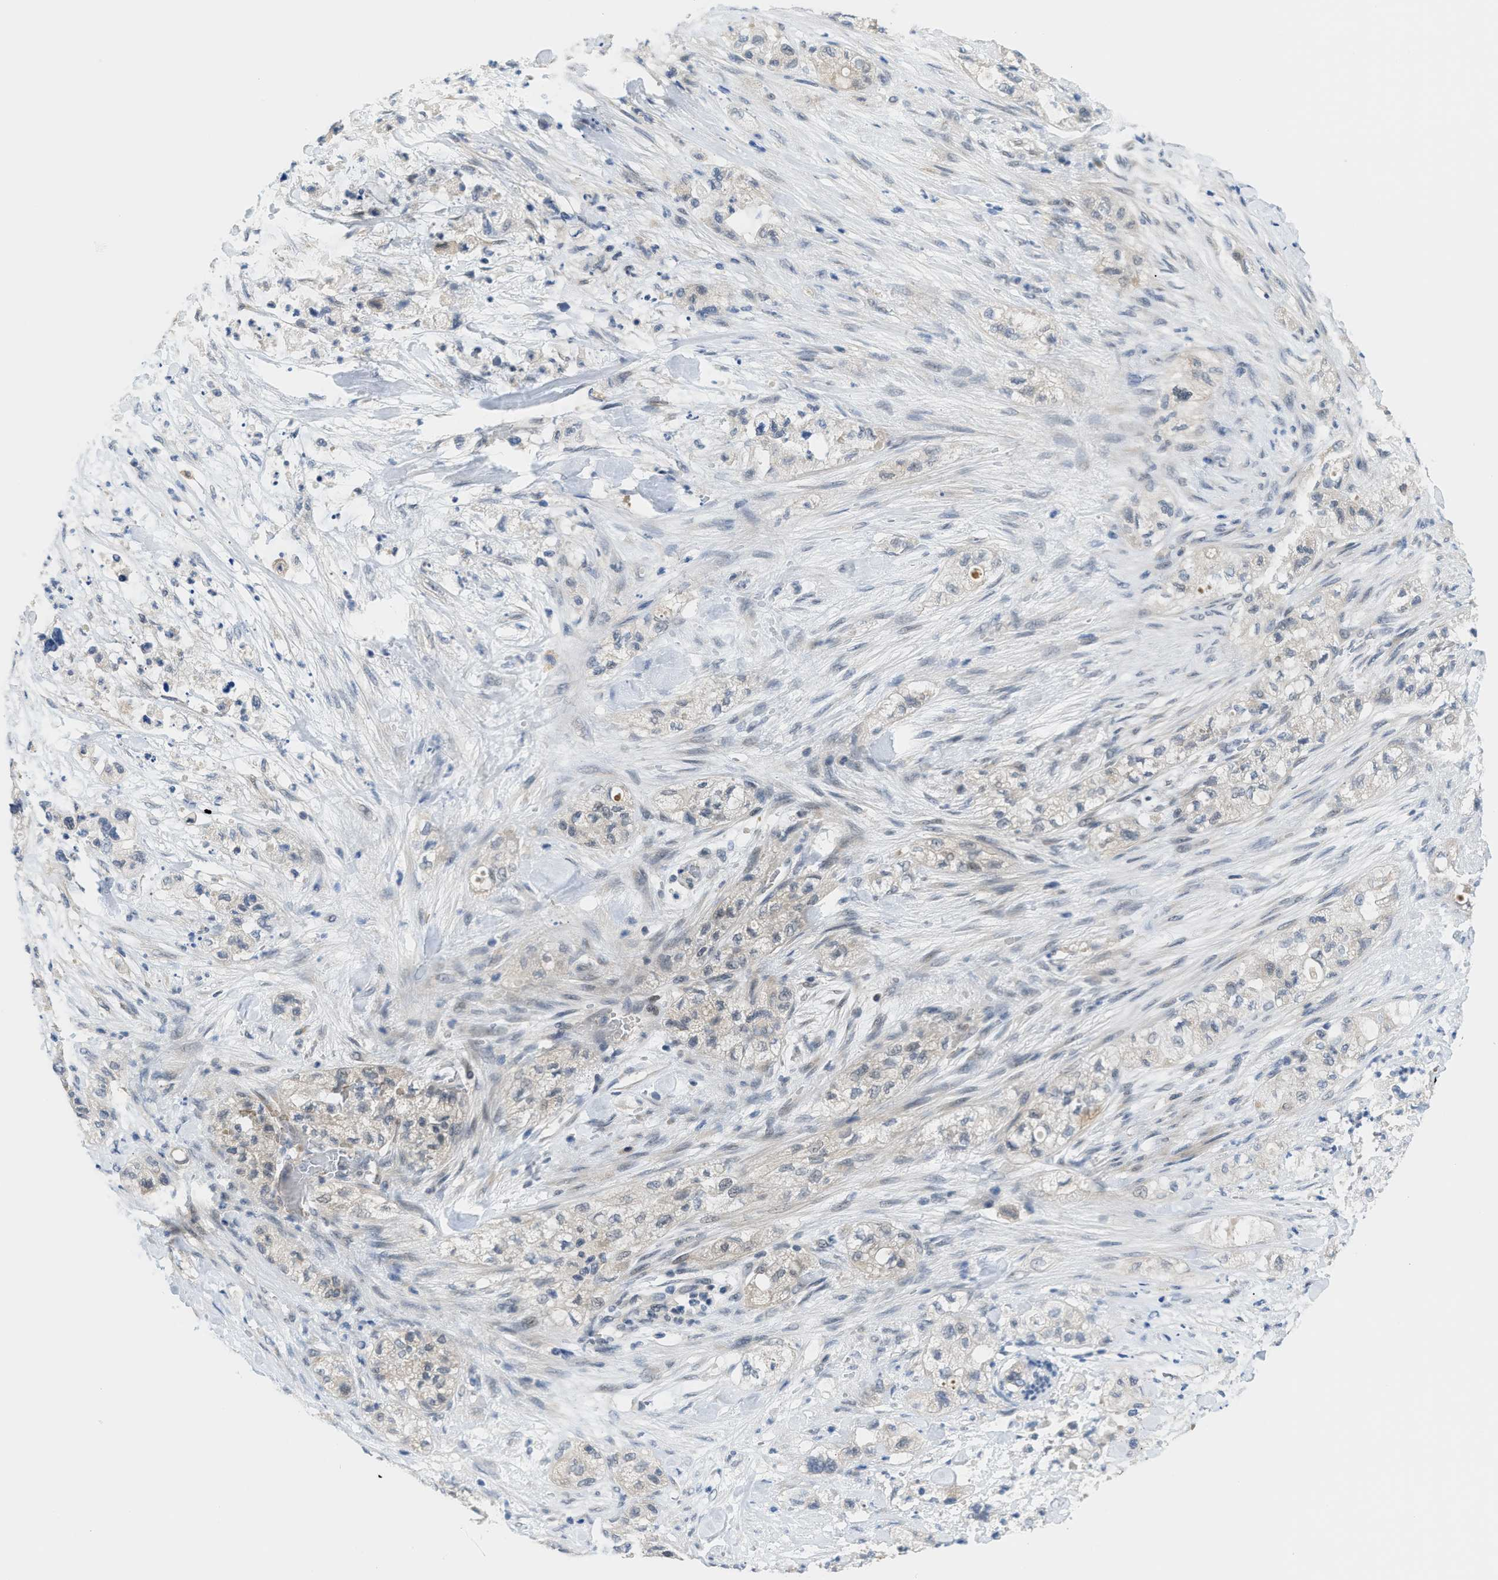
{"staining": {"intensity": "weak", "quantity": "<25%", "location": "cytoplasmic/membranous"}, "tissue": "pancreatic cancer", "cell_type": "Tumor cells", "image_type": "cancer", "snomed": [{"axis": "morphology", "description": "Adenocarcinoma, NOS"}, {"axis": "topography", "description": "Pancreas"}], "caption": "Immunohistochemistry (IHC) of adenocarcinoma (pancreatic) reveals no expression in tumor cells.", "gene": "PSAT1", "patient": {"sex": "female", "age": 78}}